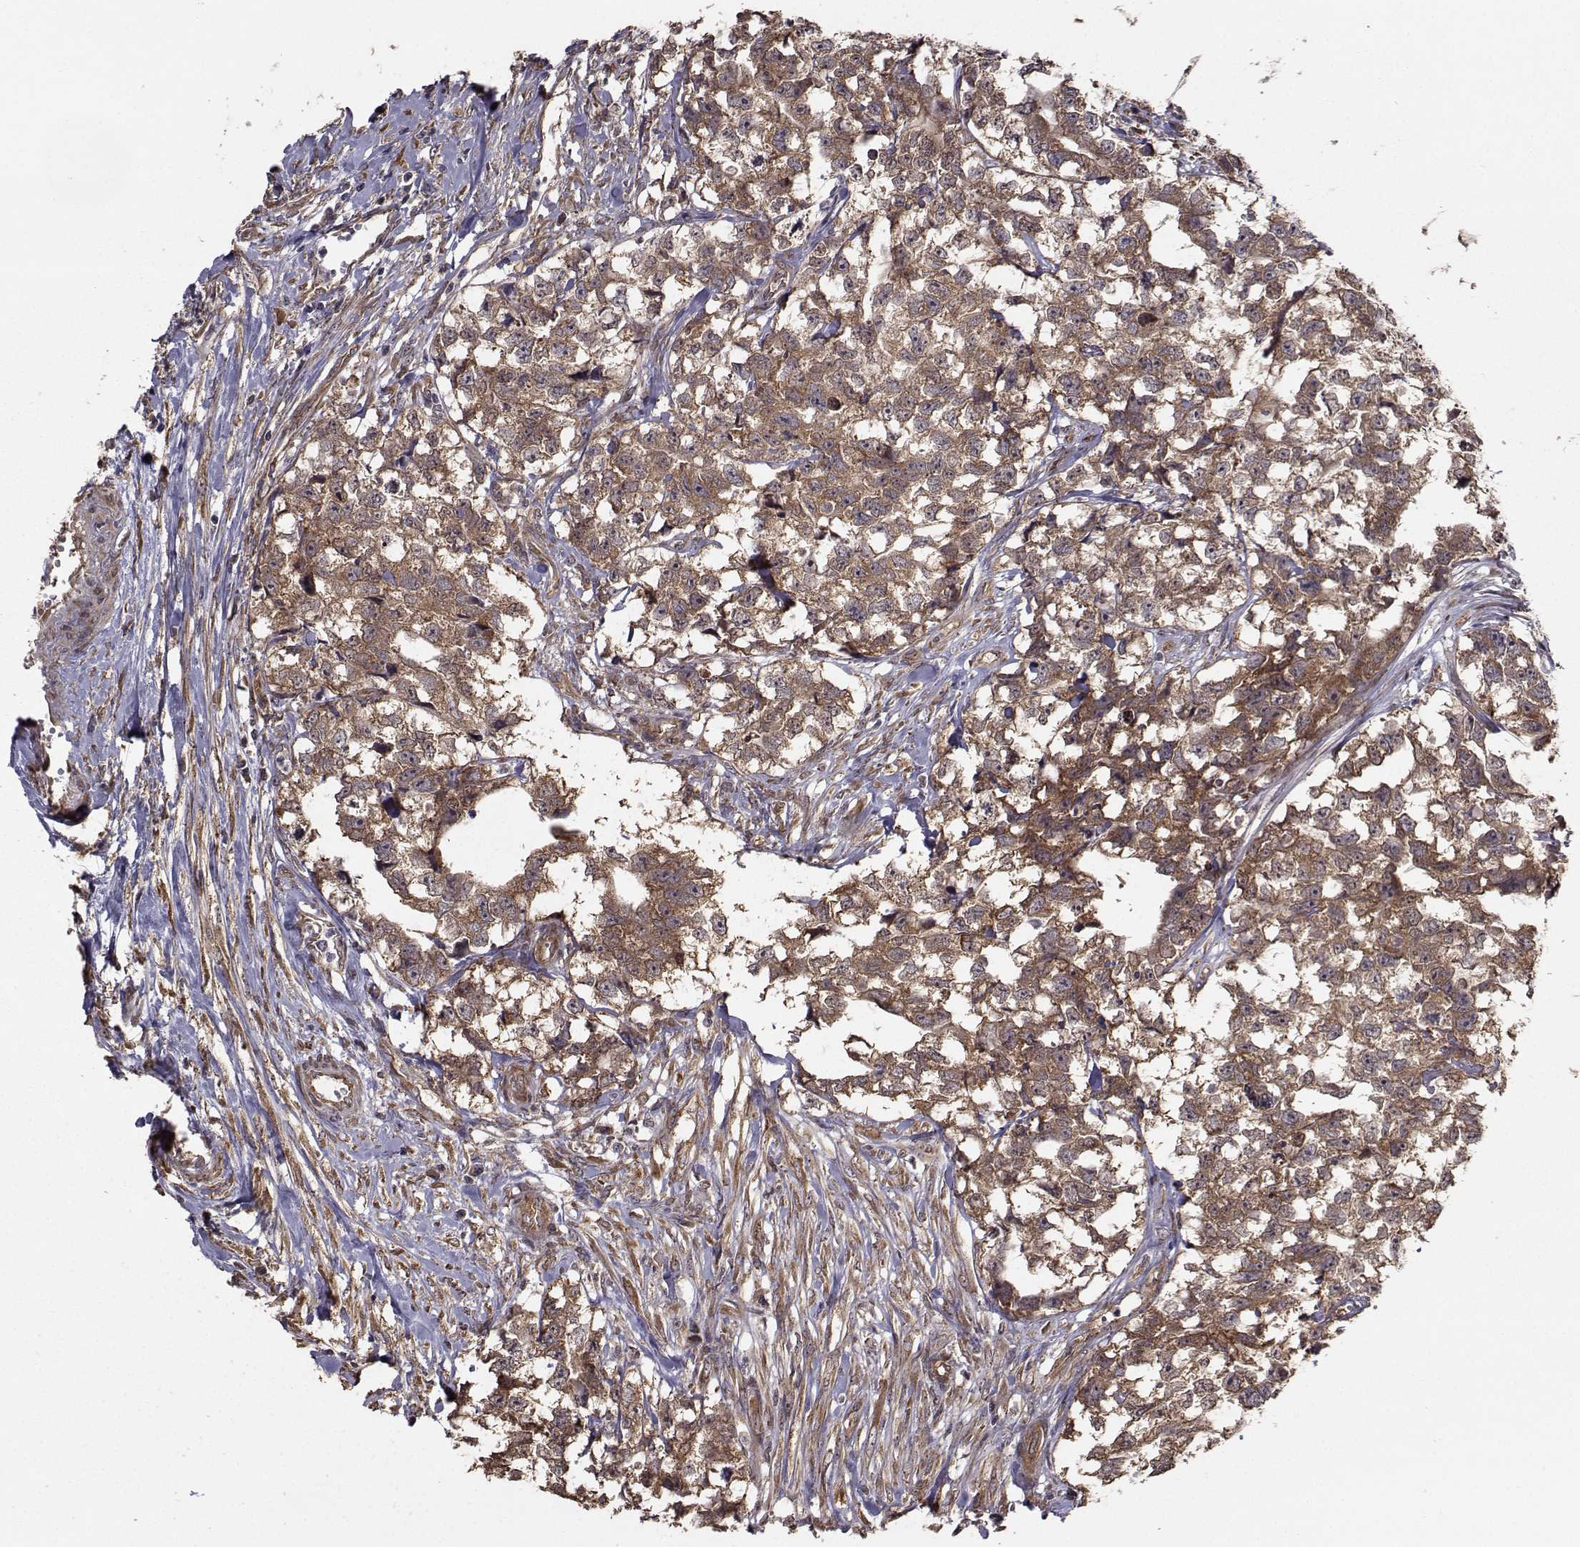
{"staining": {"intensity": "moderate", "quantity": ">75%", "location": "cytoplasmic/membranous"}, "tissue": "testis cancer", "cell_type": "Tumor cells", "image_type": "cancer", "snomed": [{"axis": "morphology", "description": "Carcinoma, Embryonal, NOS"}, {"axis": "morphology", "description": "Teratoma, malignant, NOS"}, {"axis": "topography", "description": "Testis"}], "caption": "Immunohistochemistry (IHC) (DAB) staining of human testis cancer exhibits moderate cytoplasmic/membranous protein positivity in approximately >75% of tumor cells. The protein is stained brown, and the nuclei are stained in blue (DAB (3,3'-diaminobenzidine) IHC with brightfield microscopy, high magnification).", "gene": "TRIP10", "patient": {"sex": "male", "age": 44}}